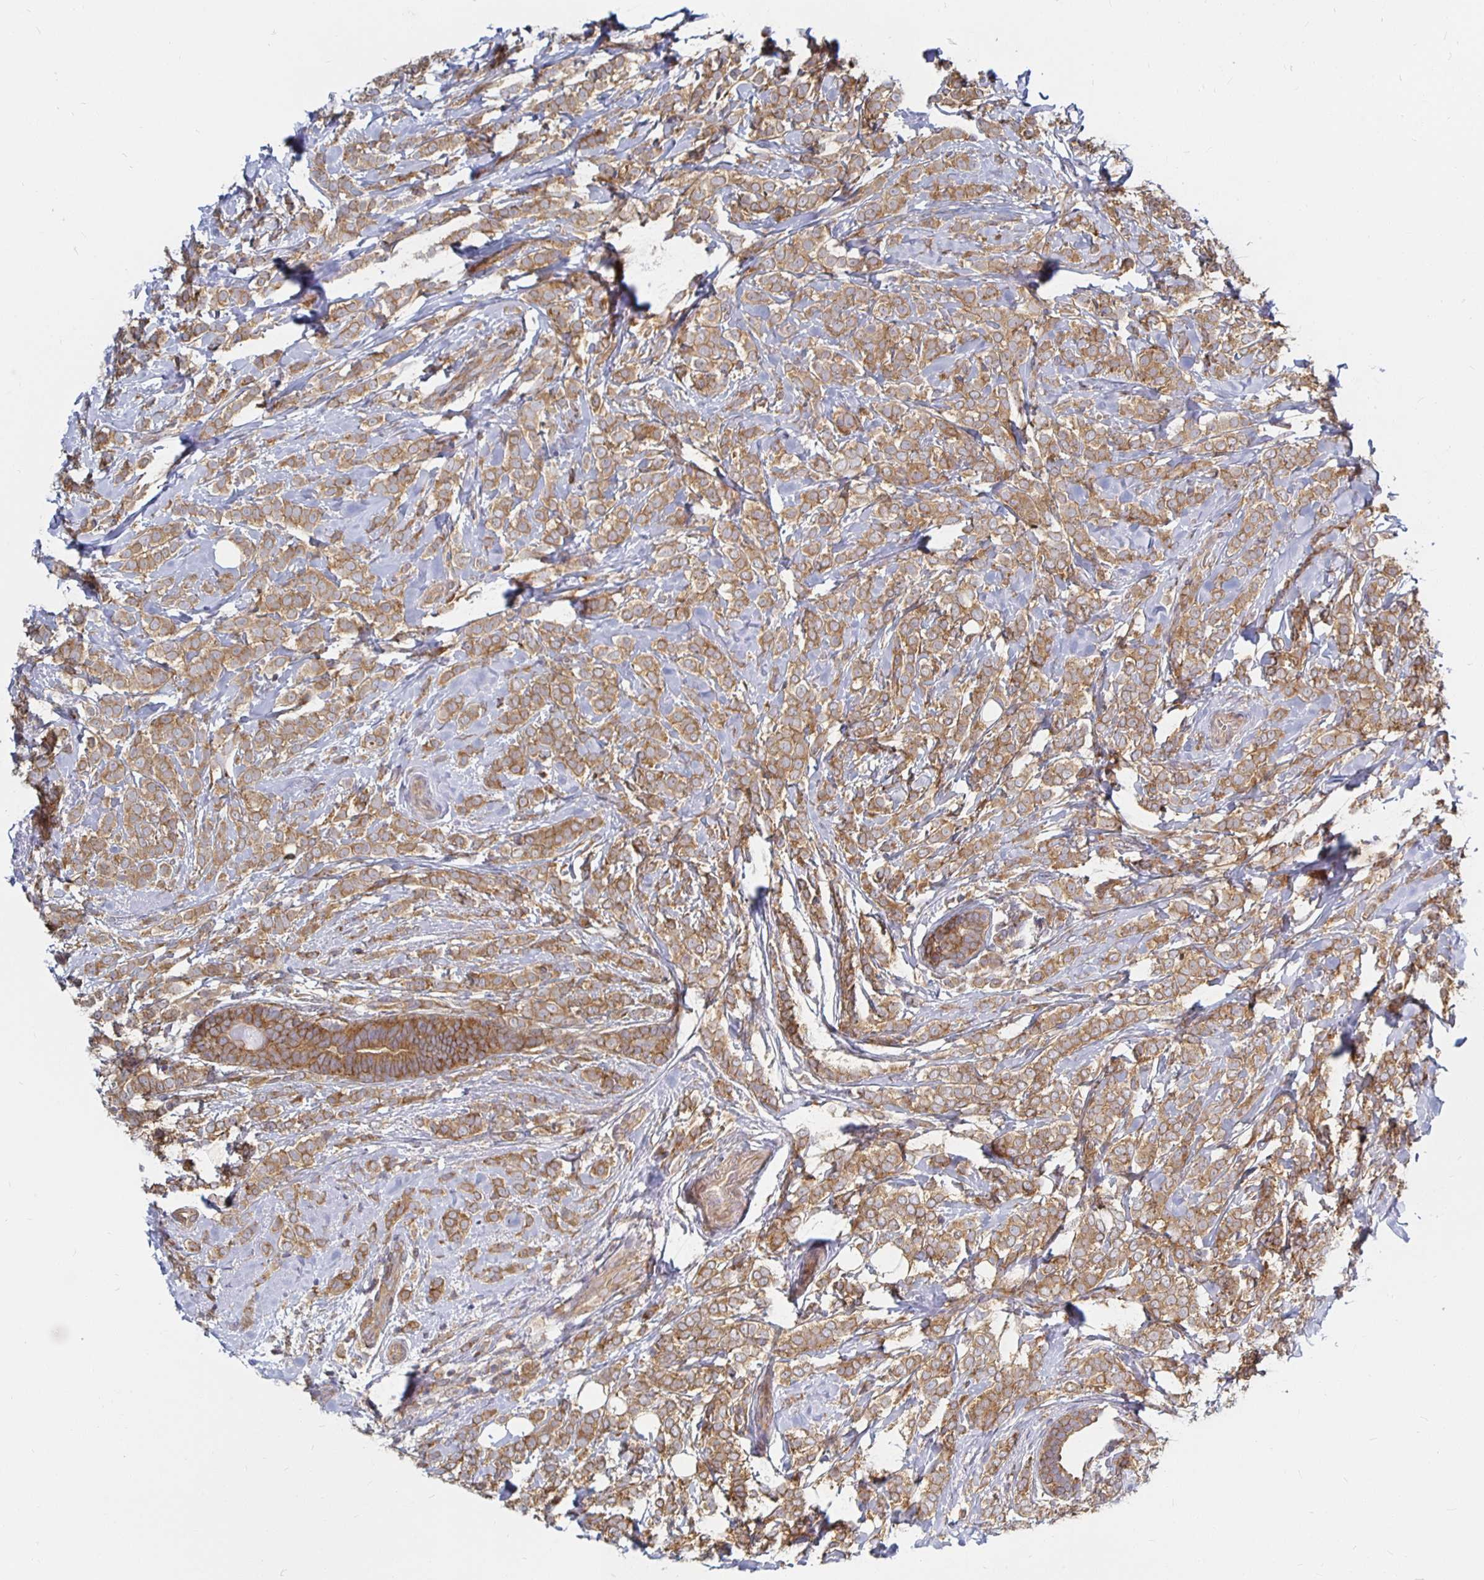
{"staining": {"intensity": "moderate", "quantity": ">75%", "location": "cytoplasmic/membranous"}, "tissue": "breast cancer", "cell_type": "Tumor cells", "image_type": "cancer", "snomed": [{"axis": "morphology", "description": "Lobular carcinoma"}, {"axis": "topography", "description": "Breast"}], "caption": "Lobular carcinoma (breast) stained for a protein (brown) exhibits moderate cytoplasmic/membranous positive expression in about >75% of tumor cells.", "gene": "PDAP1", "patient": {"sex": "female", "age": 49}}